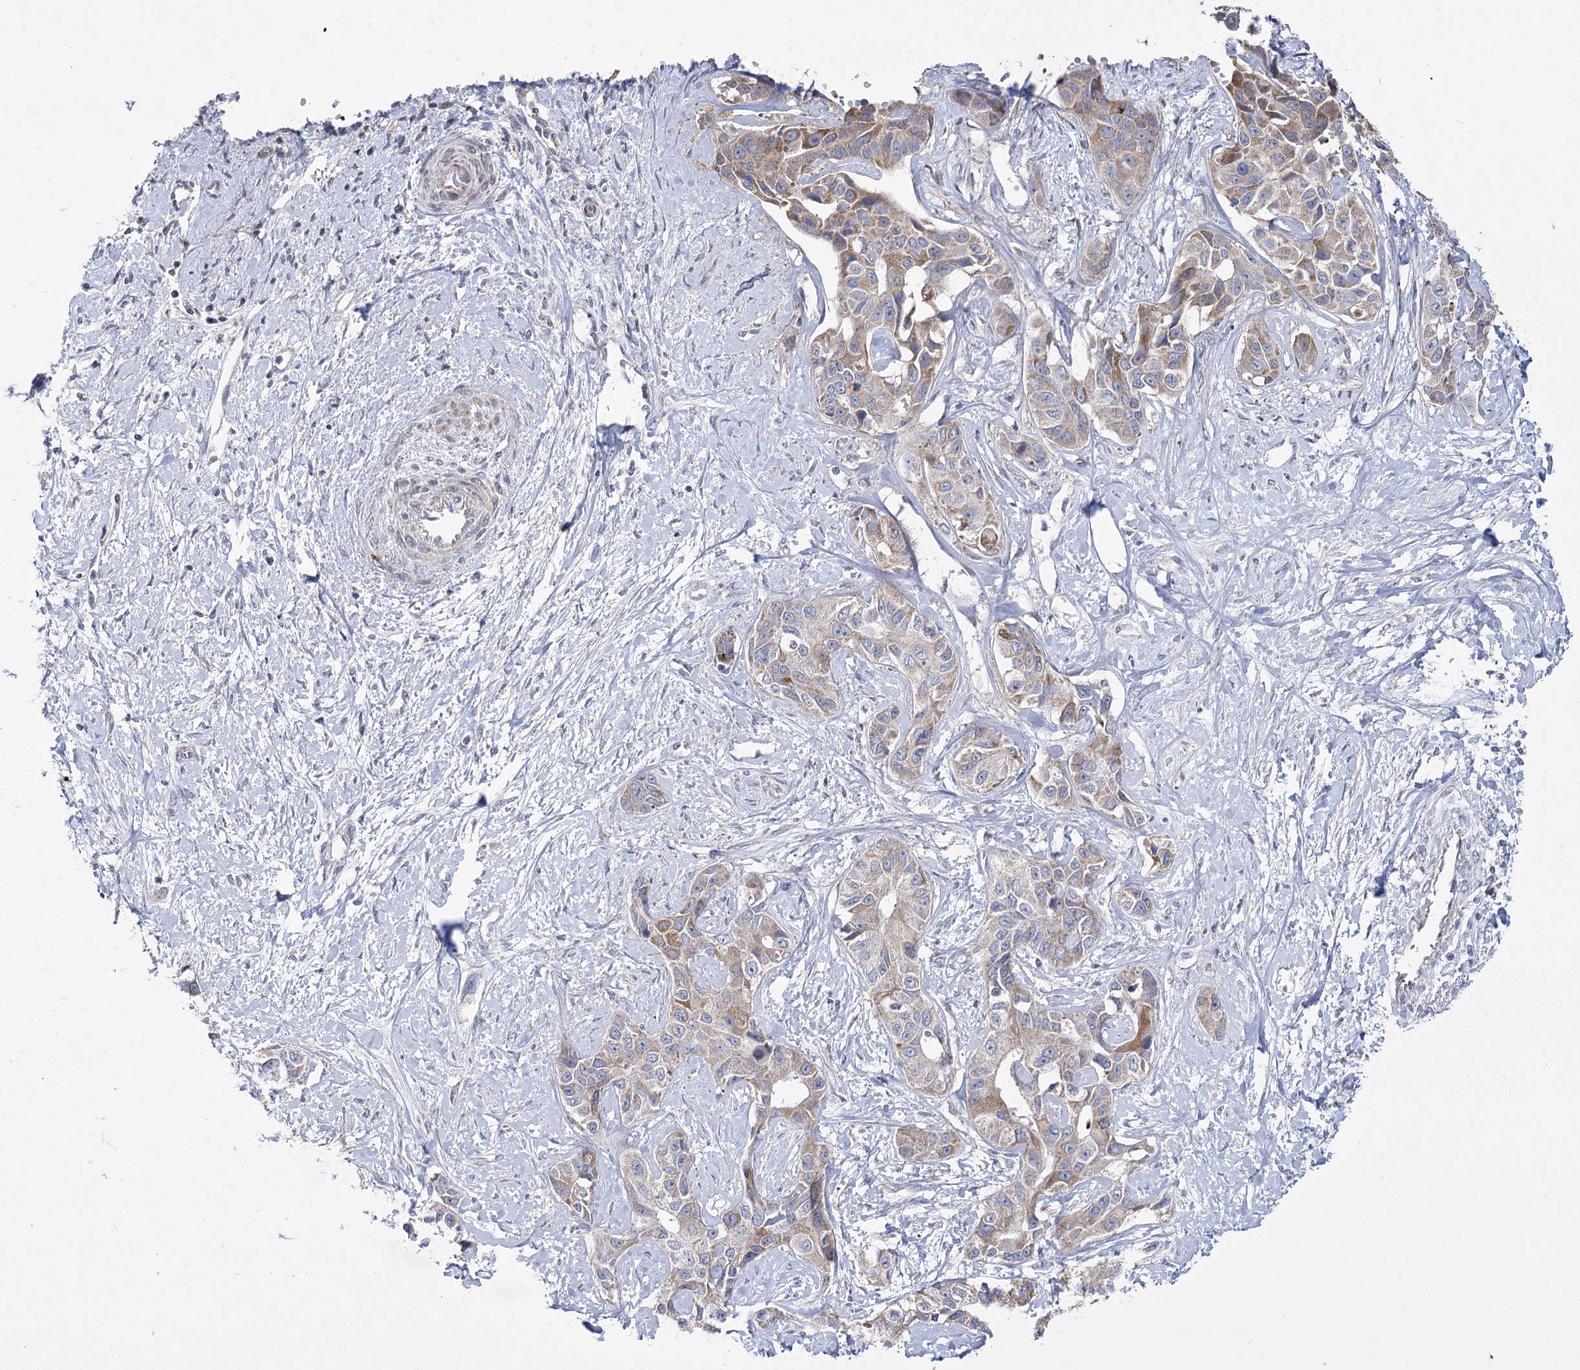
{"staining": {"intensity": "moderate", "quantity": "25%-75%", "location": "cytoplasmic/membranous"}, "tissue": "liver cancer", "cell_type": "Tumor cells", "image_type": "cancer", "snomed": [{"axis": "morphology", "description": "Cholangiocarcinoma"}, {"axis": "topography", "description": "Liver"}], "caption": "Moderate cytoplasmic/membranous expression is appreciated in approximately 25%-75% of tumor cells in liver cancer. (IHC, brightfield microscopy, high magnification).", "gene": "PDHB", "patient": {"sex": "male", "age": 59}}